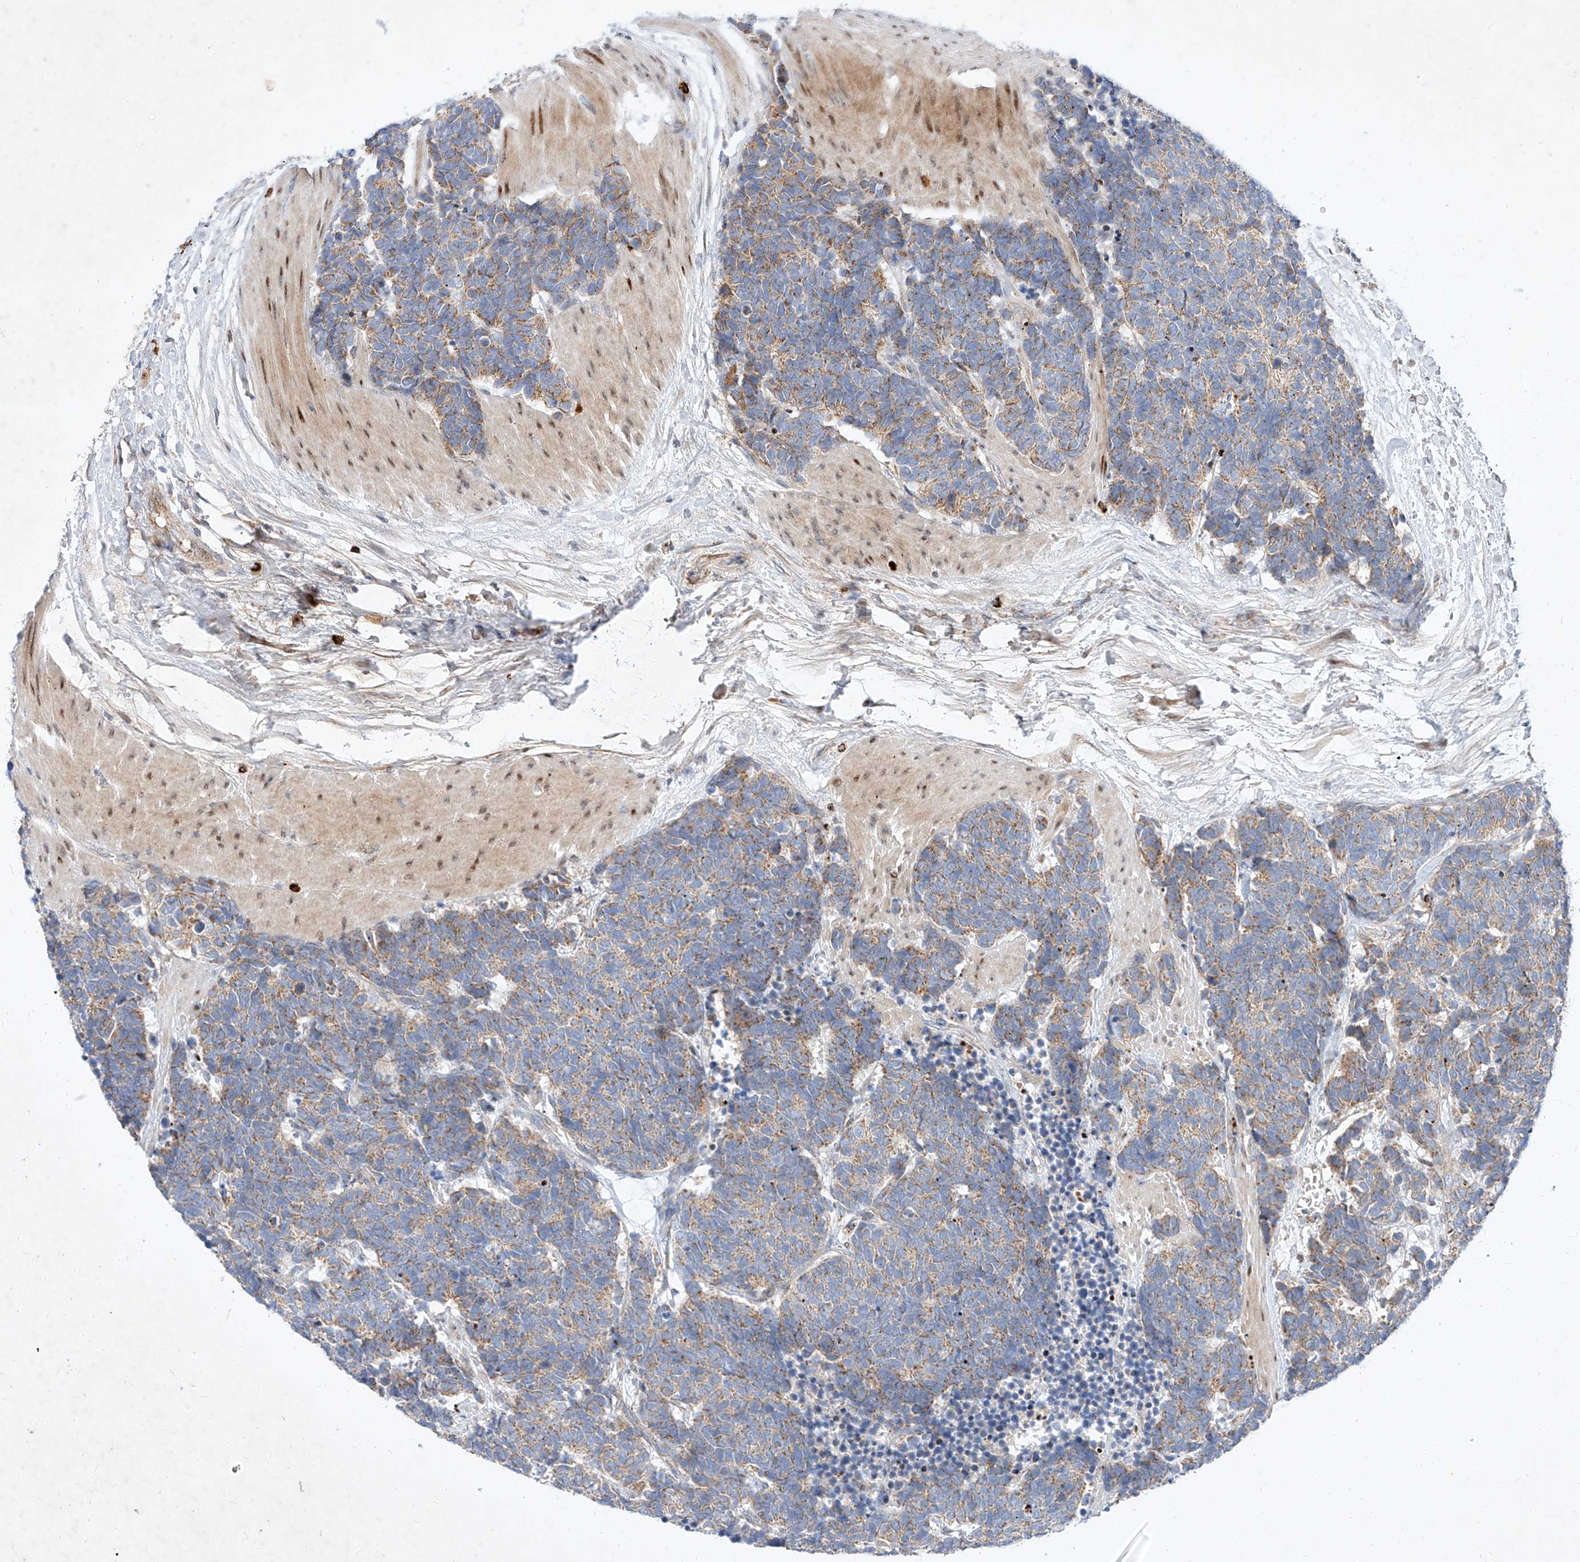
{"staining": {"intensity": "weak", "quantity": ">75%", "location": "cytoplasmic/membranous"}, "tissue": "carcinoid", "cell_type": "Tumor cells", "image_type": "cancer", "snomed": [{"axis": "morphology", "description": "Carcinoma, NOS"}, {"axis": "morphology", "description": "Carcinoid, malignant, NOS"}, {"axis": "topography", "description": "Urinary bladder"}], "caption": "Carcinoid (malignant) was stained to show a protein in brown. There is low levels of weak cytoplasmic/membranous staining in approximately >75% of tumor cells.", "gene": "OSGEPL1", "patient": {"sex": "male", "age": 57}}